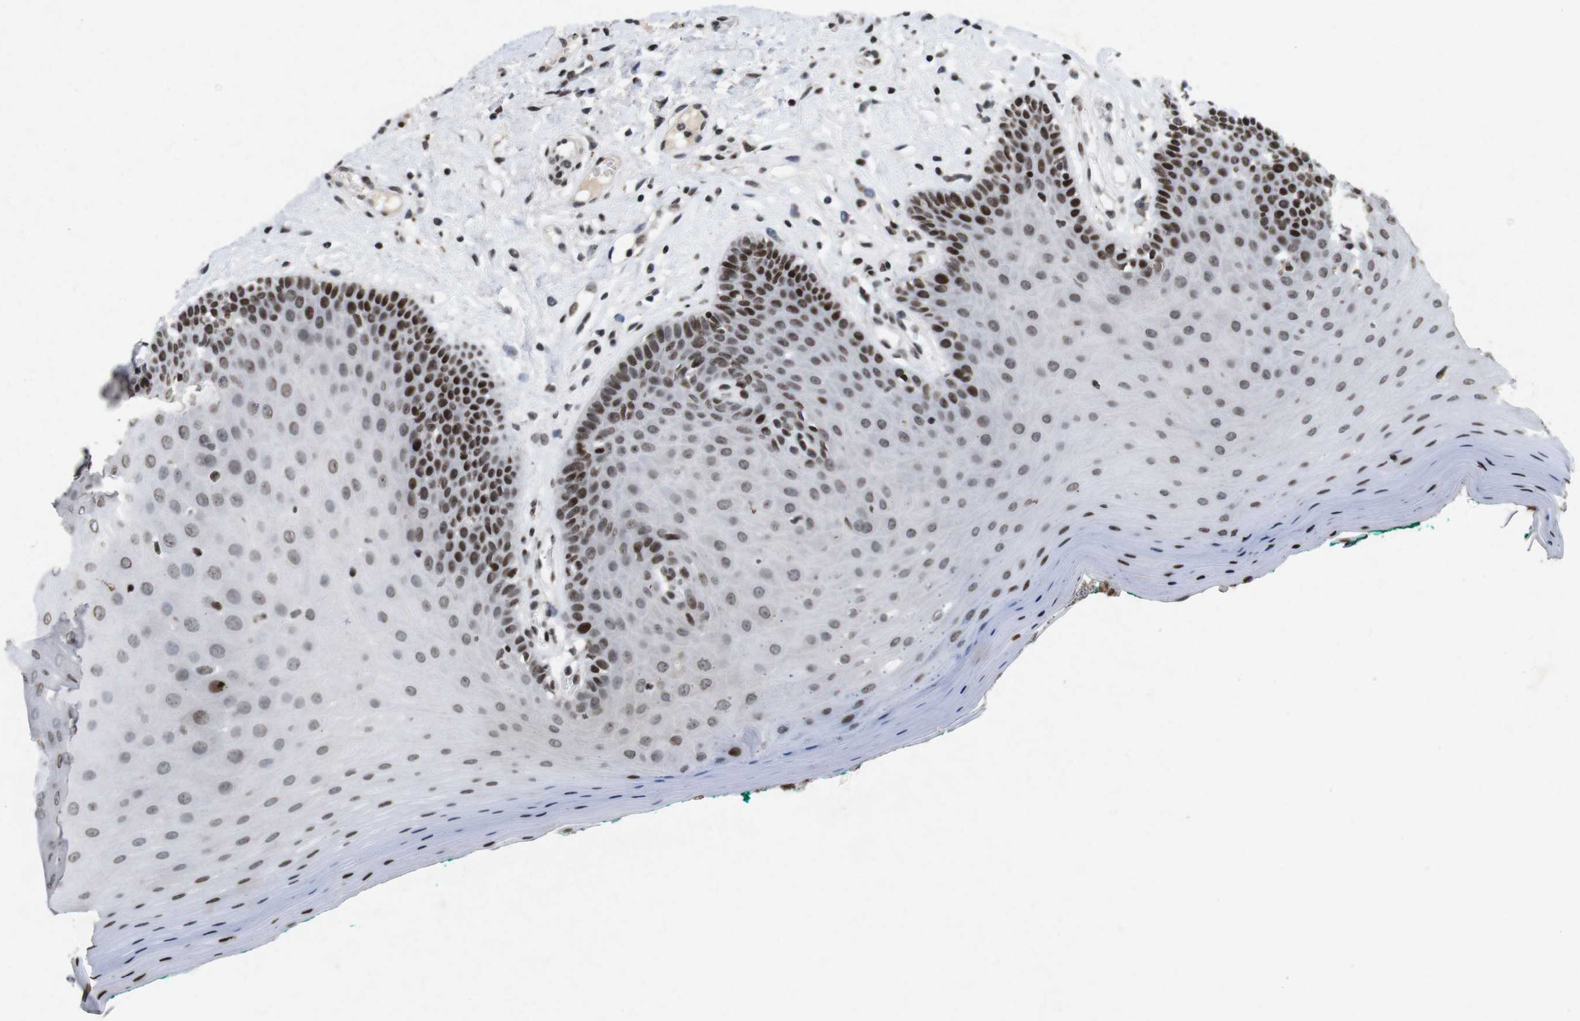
{"staining": {"intensity": "strong", "quantity": "25%-75%", "location": "nuclear"}, "tissue": "oral mucosa", "cell_type": "Squamous epithelial cells", "image_type": "normal", "snomed": [{"axis": "morphology", "description": "Normal tissue, NOS"}, {"axis": "topography", "description": "Skeletal muscle"}, {"axis": "topography", "description": "Oral tissue"}], "caption": "A brown stain highlights strong nuclear positivity of a protein in squamous epithelial cells of normal oral mucosa. The protein is shown in brown color, while the nuclei are stained blue.", "gene": "MAGEH1", "patient": {"sex": "male", "age": 58}}